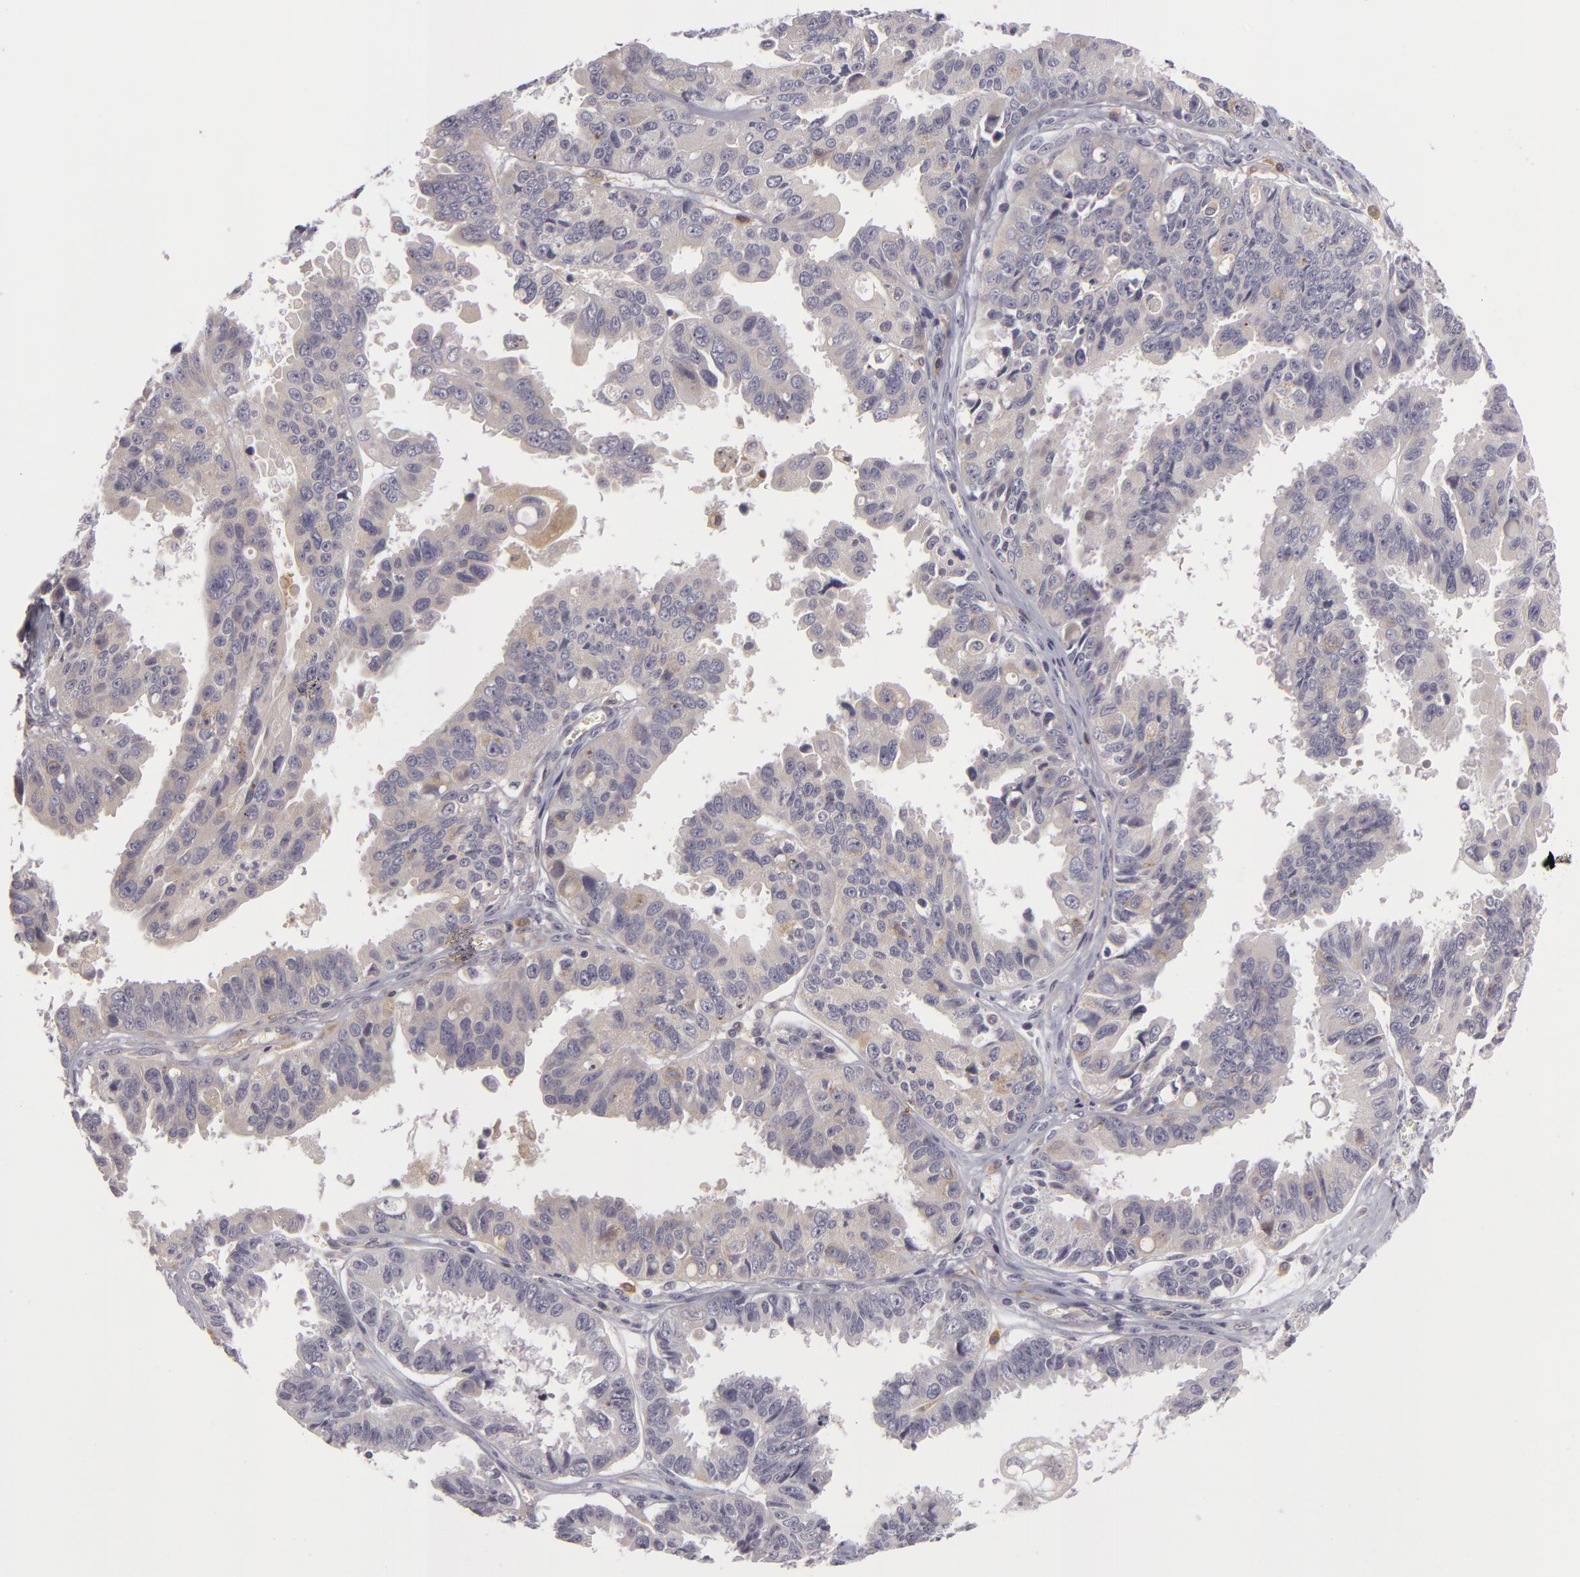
{"staining": {"intensity": "negative", "quantity": "none", "location": "none"}, "tissue": "ovarian cancer", "cell_type": "Tumor cells", "image_type": "cancer", "snomed": [{"axis": "morphology", "description": "Carcinoma, endometroid"}, {"axis": "topography", "description": "Ovary"}], "caption": "DAB immunohistochemical staining of human ovarian endometroid carcinoma exhibits no significant staining in tumor cells. Nuclei are stained in blue.", "gene": "ZNF229", "patient": {"sex": "female", "age": 85}}